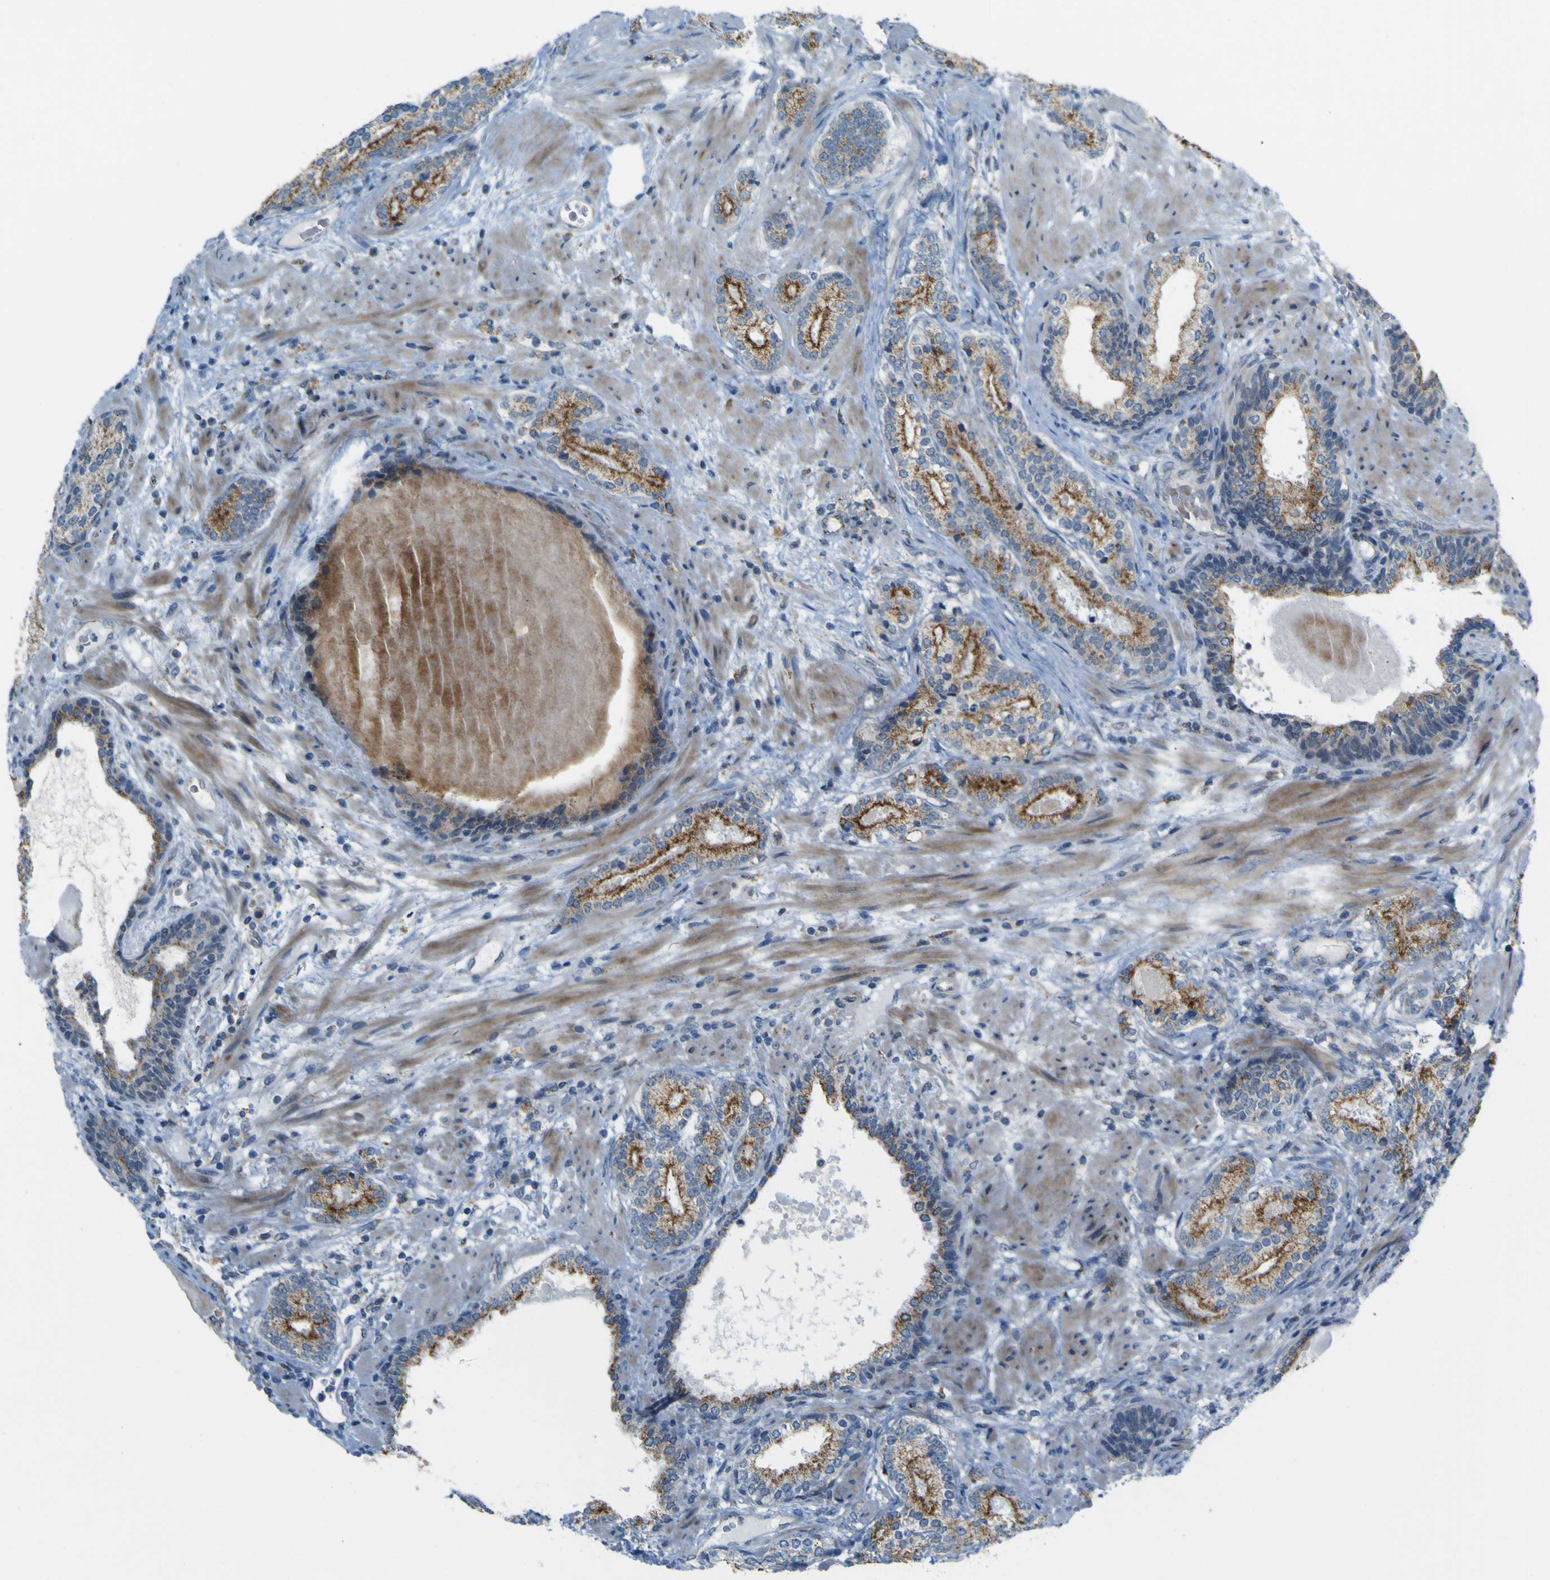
{"staining": {"intensity": "moderate", "quantity": ">75%", "location": "cytoplasmic/membranous"}, "tissue": "prostate cancer", "cell_type": "Tumor cells", "image_type": "cancer", "snomed": [{"axis": "morphology", "description": "Adenocarcinoma, High grade"}, {"axis": "topography", "description": "Prostate"}], "caption": "Moderate cytoplasmic/membranous protein expression is identified in approximately >75% of tumor cells in prostate high-grade adenocarcinoma.", "gene": "ACBD5", "patient": {"sex": "male", "age": 61}}